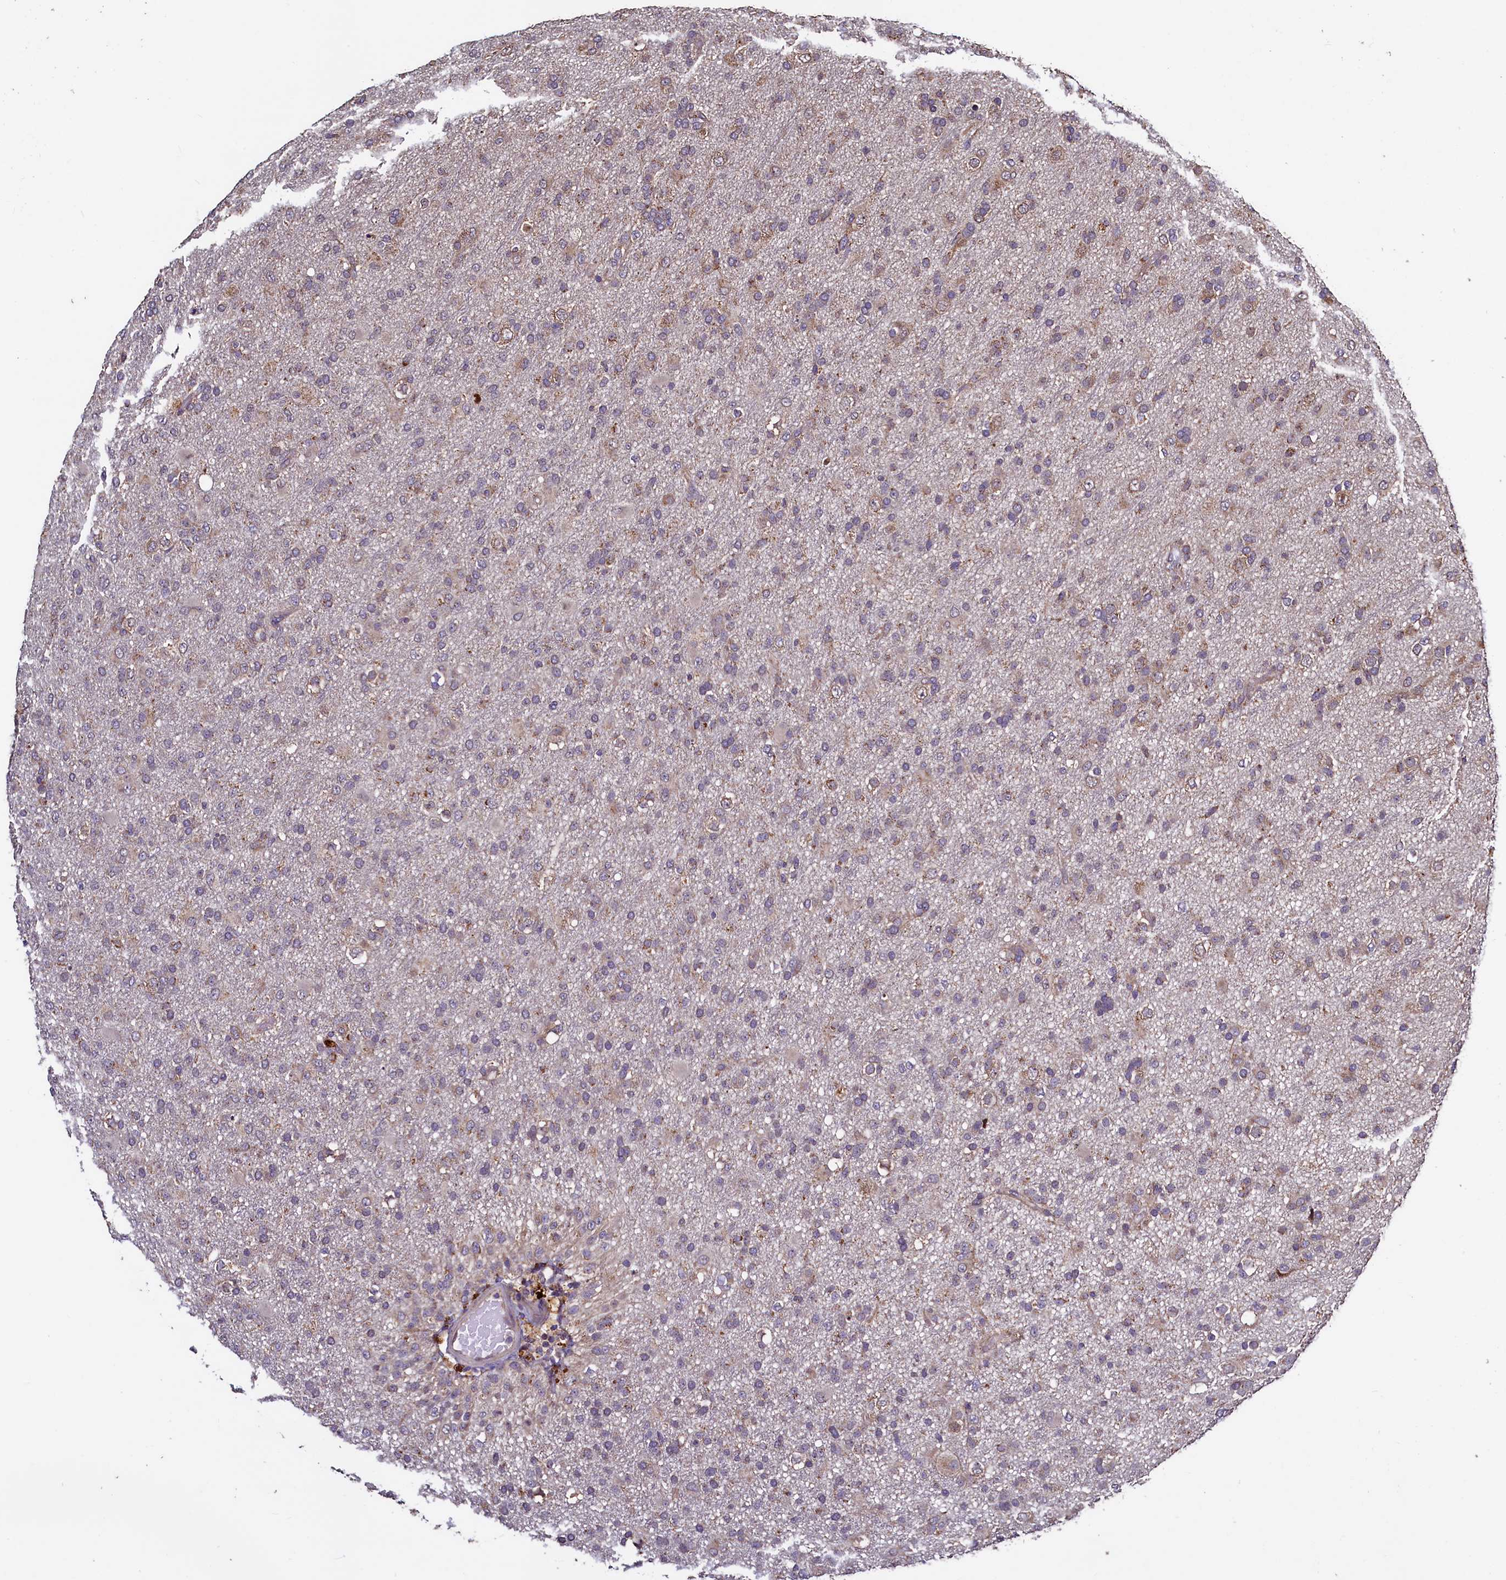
{"staining": {"intensity": "weak", "quantity": "<25%", "location": "cytoplasmic/membranous"}, "tissue": "glioma", "cell_type": "Tumor cells", "image_type": "cancer", "snomed": [{"axis": "morphology", "description": "Glioma, malignant, Low grade"}, {"axis": "topography", "description": "Brain"}], "caption": "Immunohistochemical staining of low-grade glioma (malignant) displays no significant expression in tumor cells. (Brightfield microscopy of DAB (3,3'-diaminobenzidine) IHC at high magnification).", "gene": "RBFA", "patient": {"sex": "male", "age": 65}}